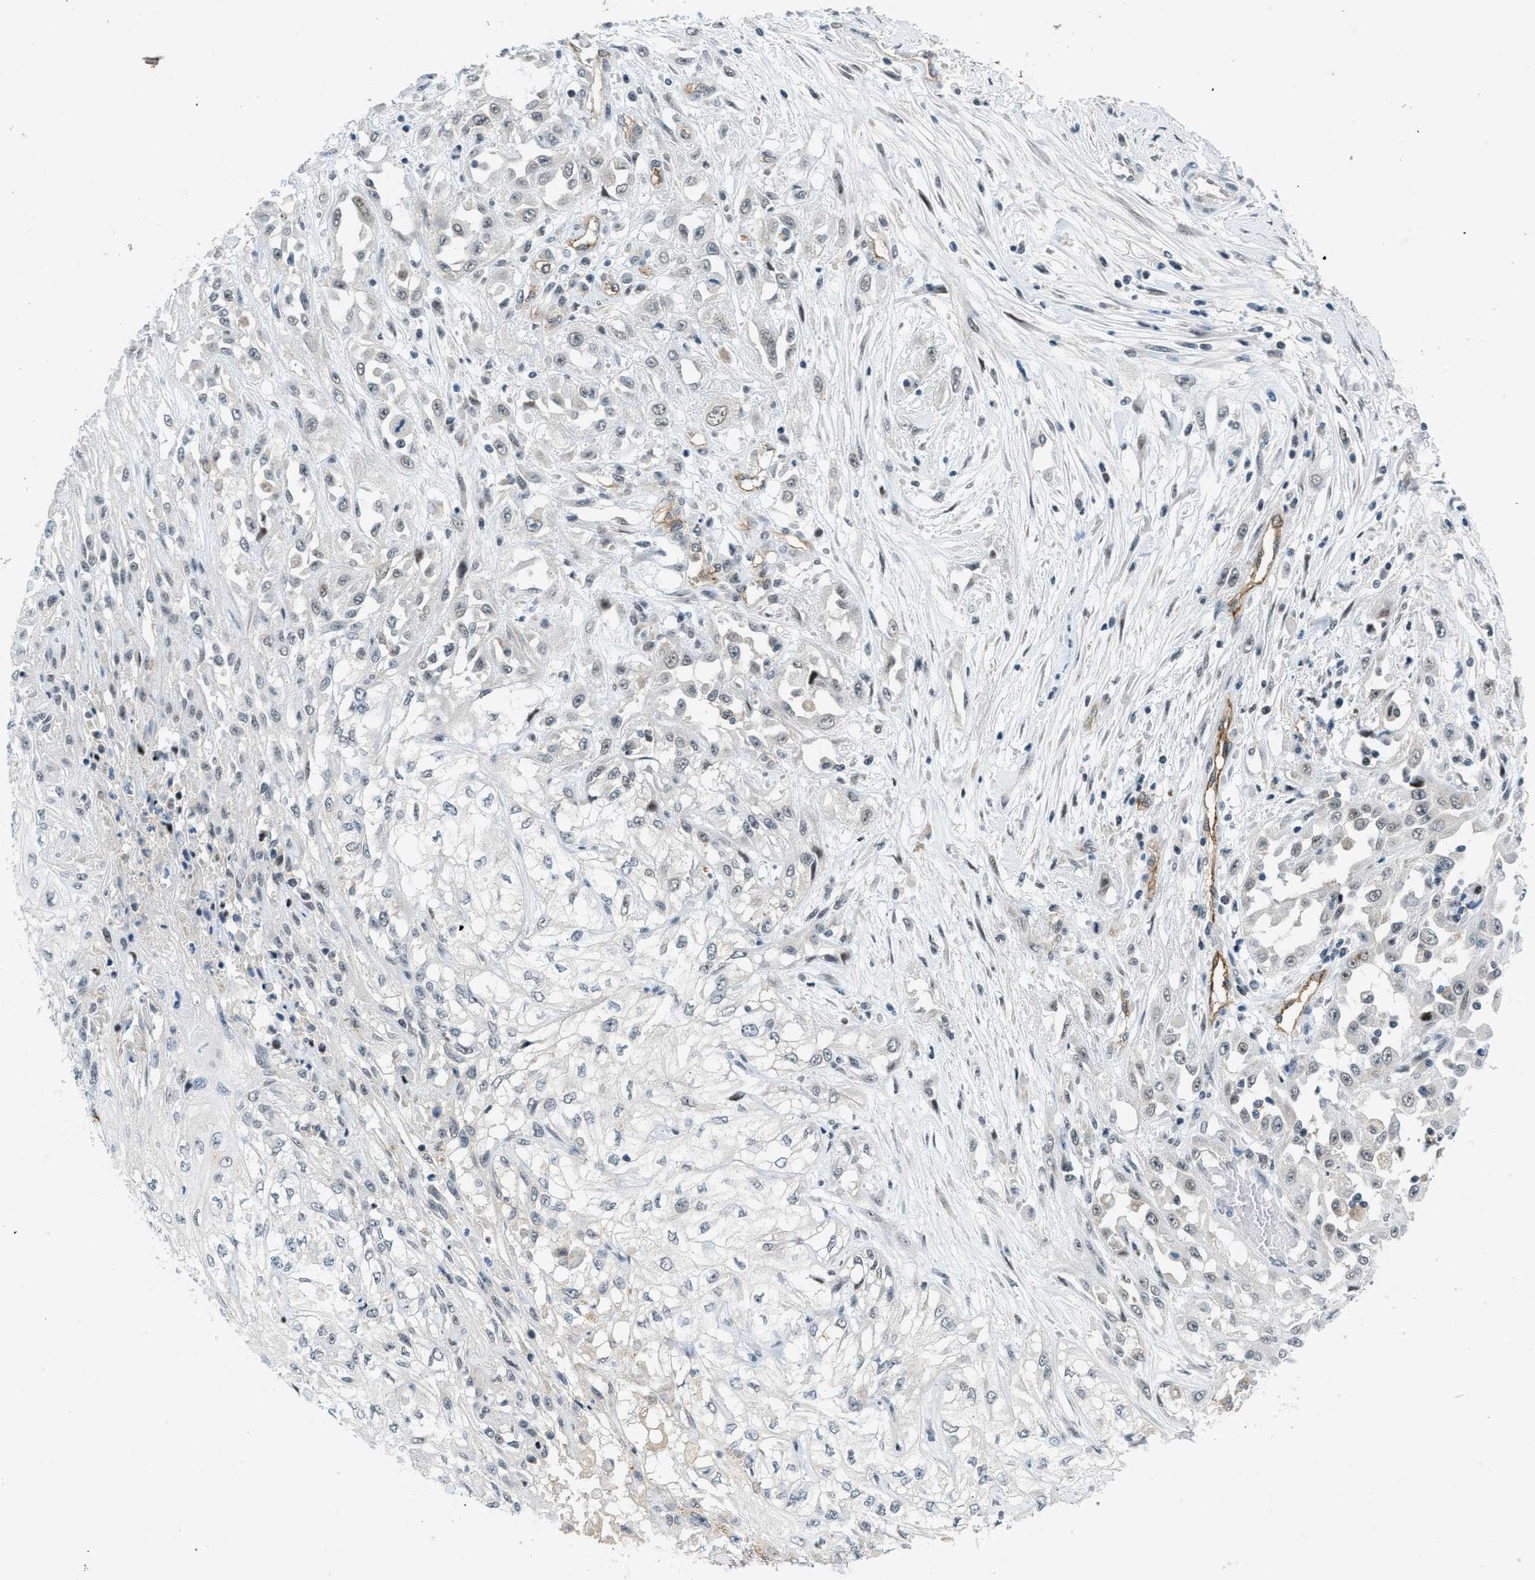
{"staining": {"intensity": "negative", "quantity": "none", "location": "none"}, "tissue": "skin cancer", "cell_type": "Tumor cells", "image_type": "cancer", "snomed": [{"axis": "morphology", "description": "Squamous cell carcinoma, NOS"}, {"axis": "morphology", "description": "Squamous cell carcinoma, metastatic, NOS"}, {"axis": "topography", "description": "Skin"}, {"axis": "topography", "description": "Lymph node"}], "caption": "High magnification brightfield microscopy of skin cancer stained with DAB (3,3'-diaminobenzidine) (brown) and counterstained with hematoxylin (blue): tumor cells show no significant expression.", "gene": "SLCO2A1", "patient": {"sex": "male", "age": 75}}